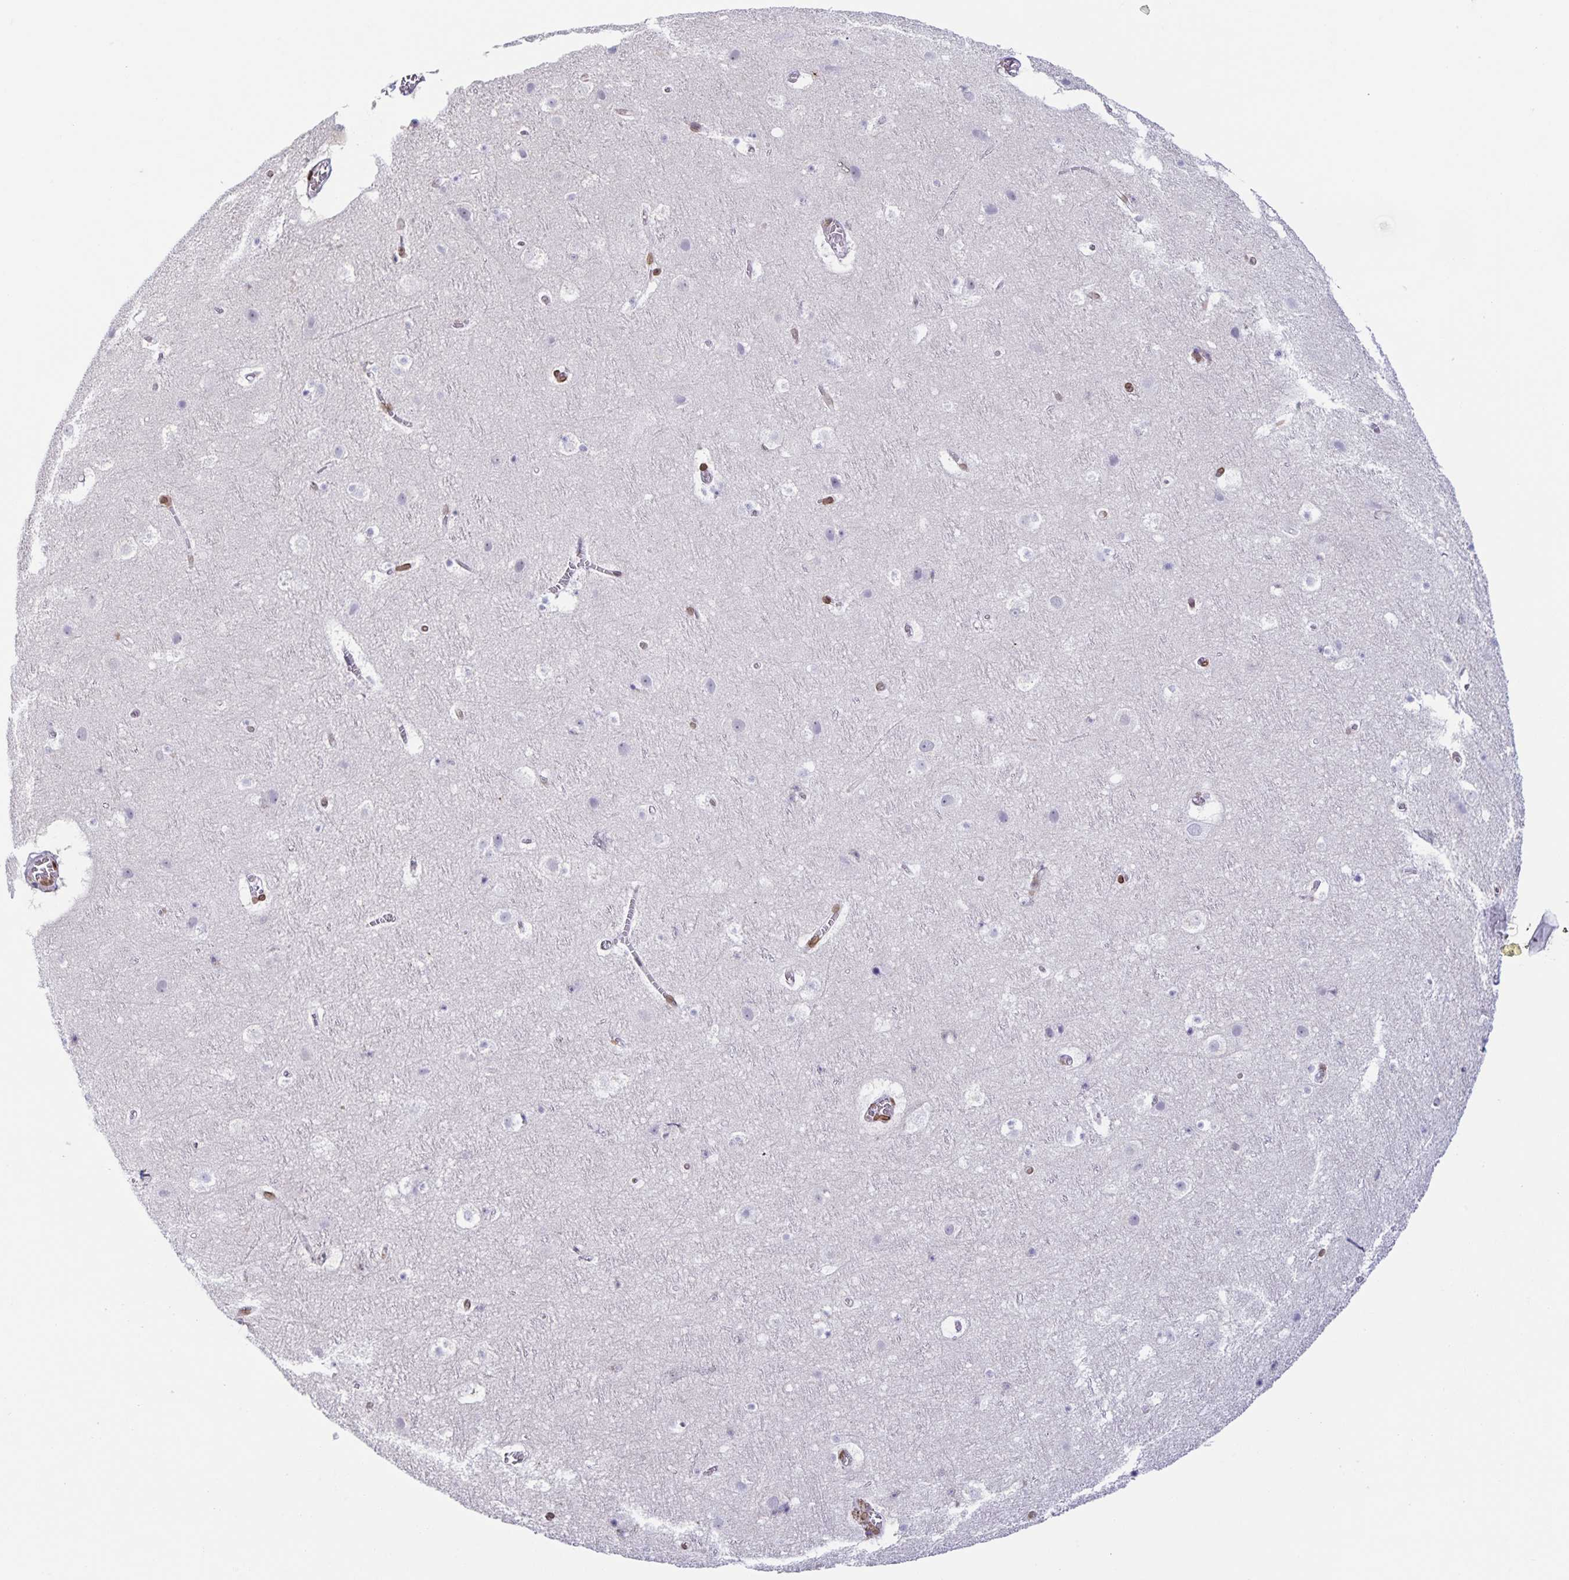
{"staining": {"intensity": "moderate", "quantity": "25%-75%", "location": "cytoplasmic/membranous,nuclear"}, "tissue": "cerebral cortex", "cell_type": "Endothelial cells", "image_type": "normal", "snomed": [{"axis": "morphology", "description": "Normal tissue, NOS"}, {"axis": "topography", "description": "Cerebral cortex"}], "caption": "Endothelial cells exhibit moderate cytoplasmic/membranous,nuclear expression in about 25%-75% of cells in unremarkable cerebral cortex.", "gene": "SYNE2", "patient": {"sex": "female", "age": 42}}